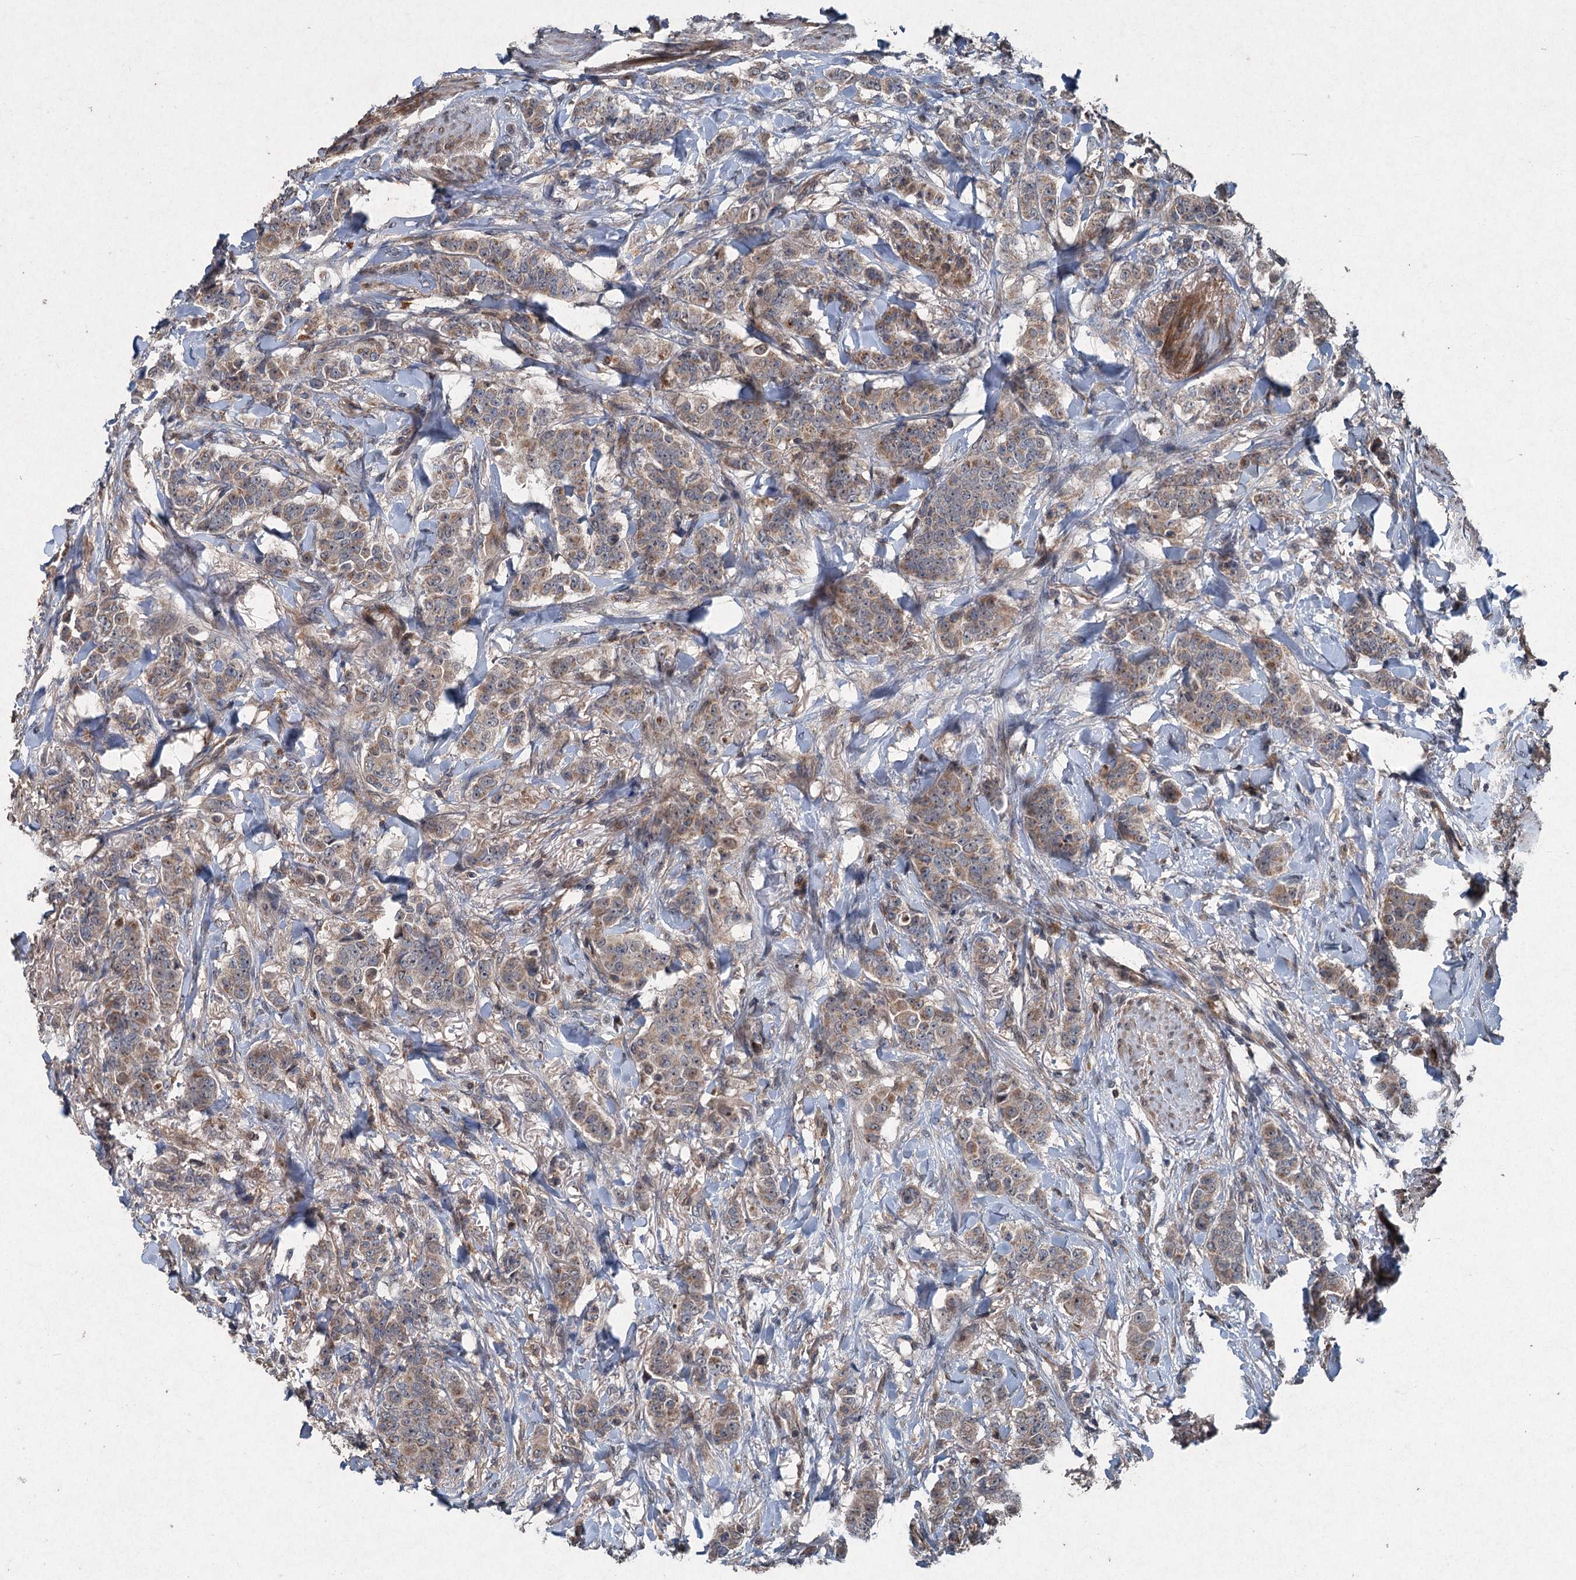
{"staining": {"intensity": "weak", "quantity": "25%-75%", "location": "cytoplasmic/membranous"}, "tissue": "breast cancer", "cell_type": "Tumor cells", "image_type": "cancer", "snomed": [{"axis": "morphology", "description": "Duct carcinoma"}, {"axis": "topography", "description": "Breast"}], "caption": "Approximately 25%-75% of tumor cells in breast cancer reveal weak cytoplasmic/membranous protein expression as visualized by brown immunohistochemical staining.", "gene": "ALAS1", "patient": {"sex": "female", "age": 40}}